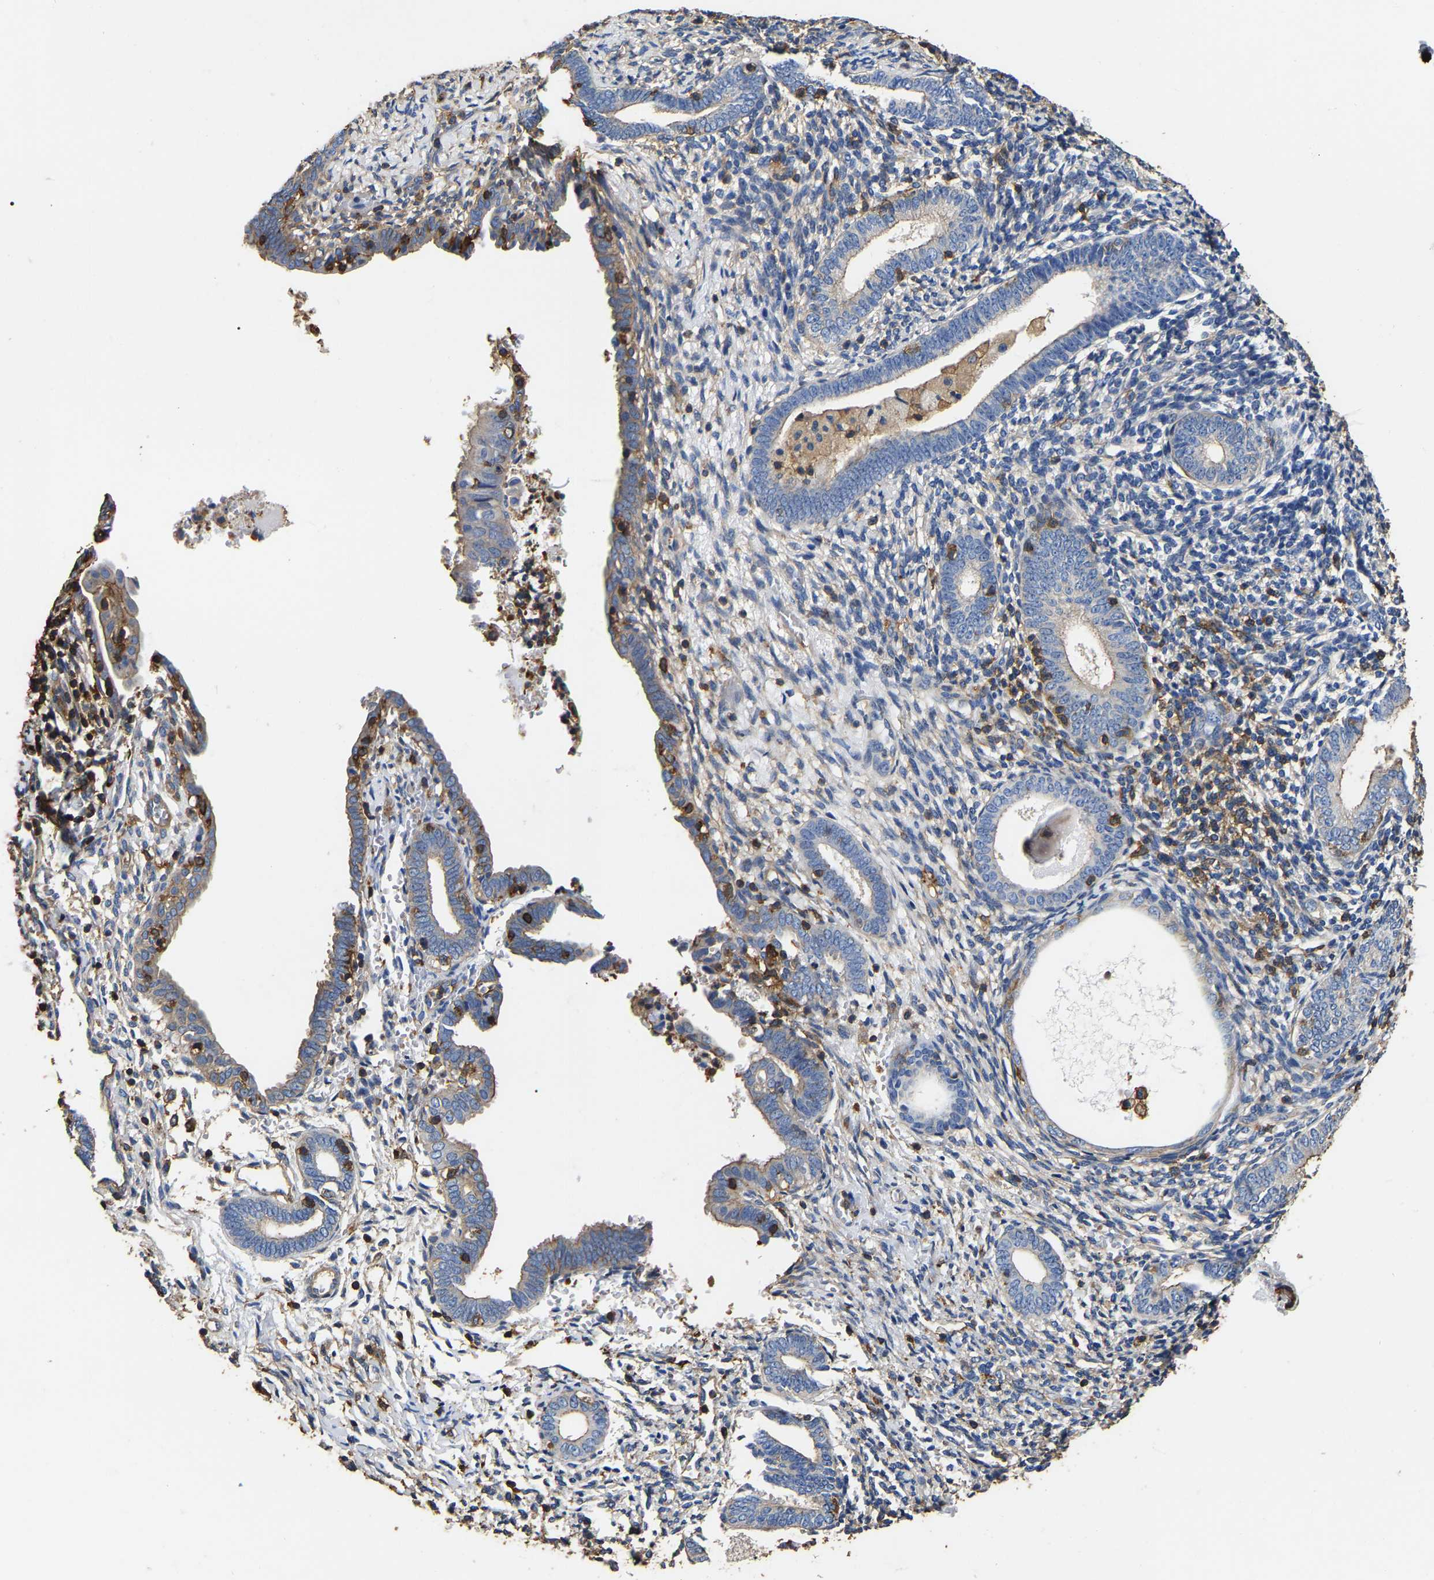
{"staining": {"intensity": "weak", "quantity": "<25%", "location": "cytoplasmic/membranous"}, "tissue": "endometrium", "cell_type": "Cells in endometrial stroma", "image_type": "normal", "snomed": [{"axis": "morphology", "description": "Normal tissue, NOS"}, {"axis": "morphology", "description": "Adenocarcinoma, NOS"}, {"axis": "topography", "description": "Endometrium"}], "caption": "Immunohistochemistry of unremarkable endometrium demonstrates no staining in cells in endometrial stroma. Nuclei are stained in blue.", "gene": "ARMT1", "patient": {"sex": "female", "age": 57}}